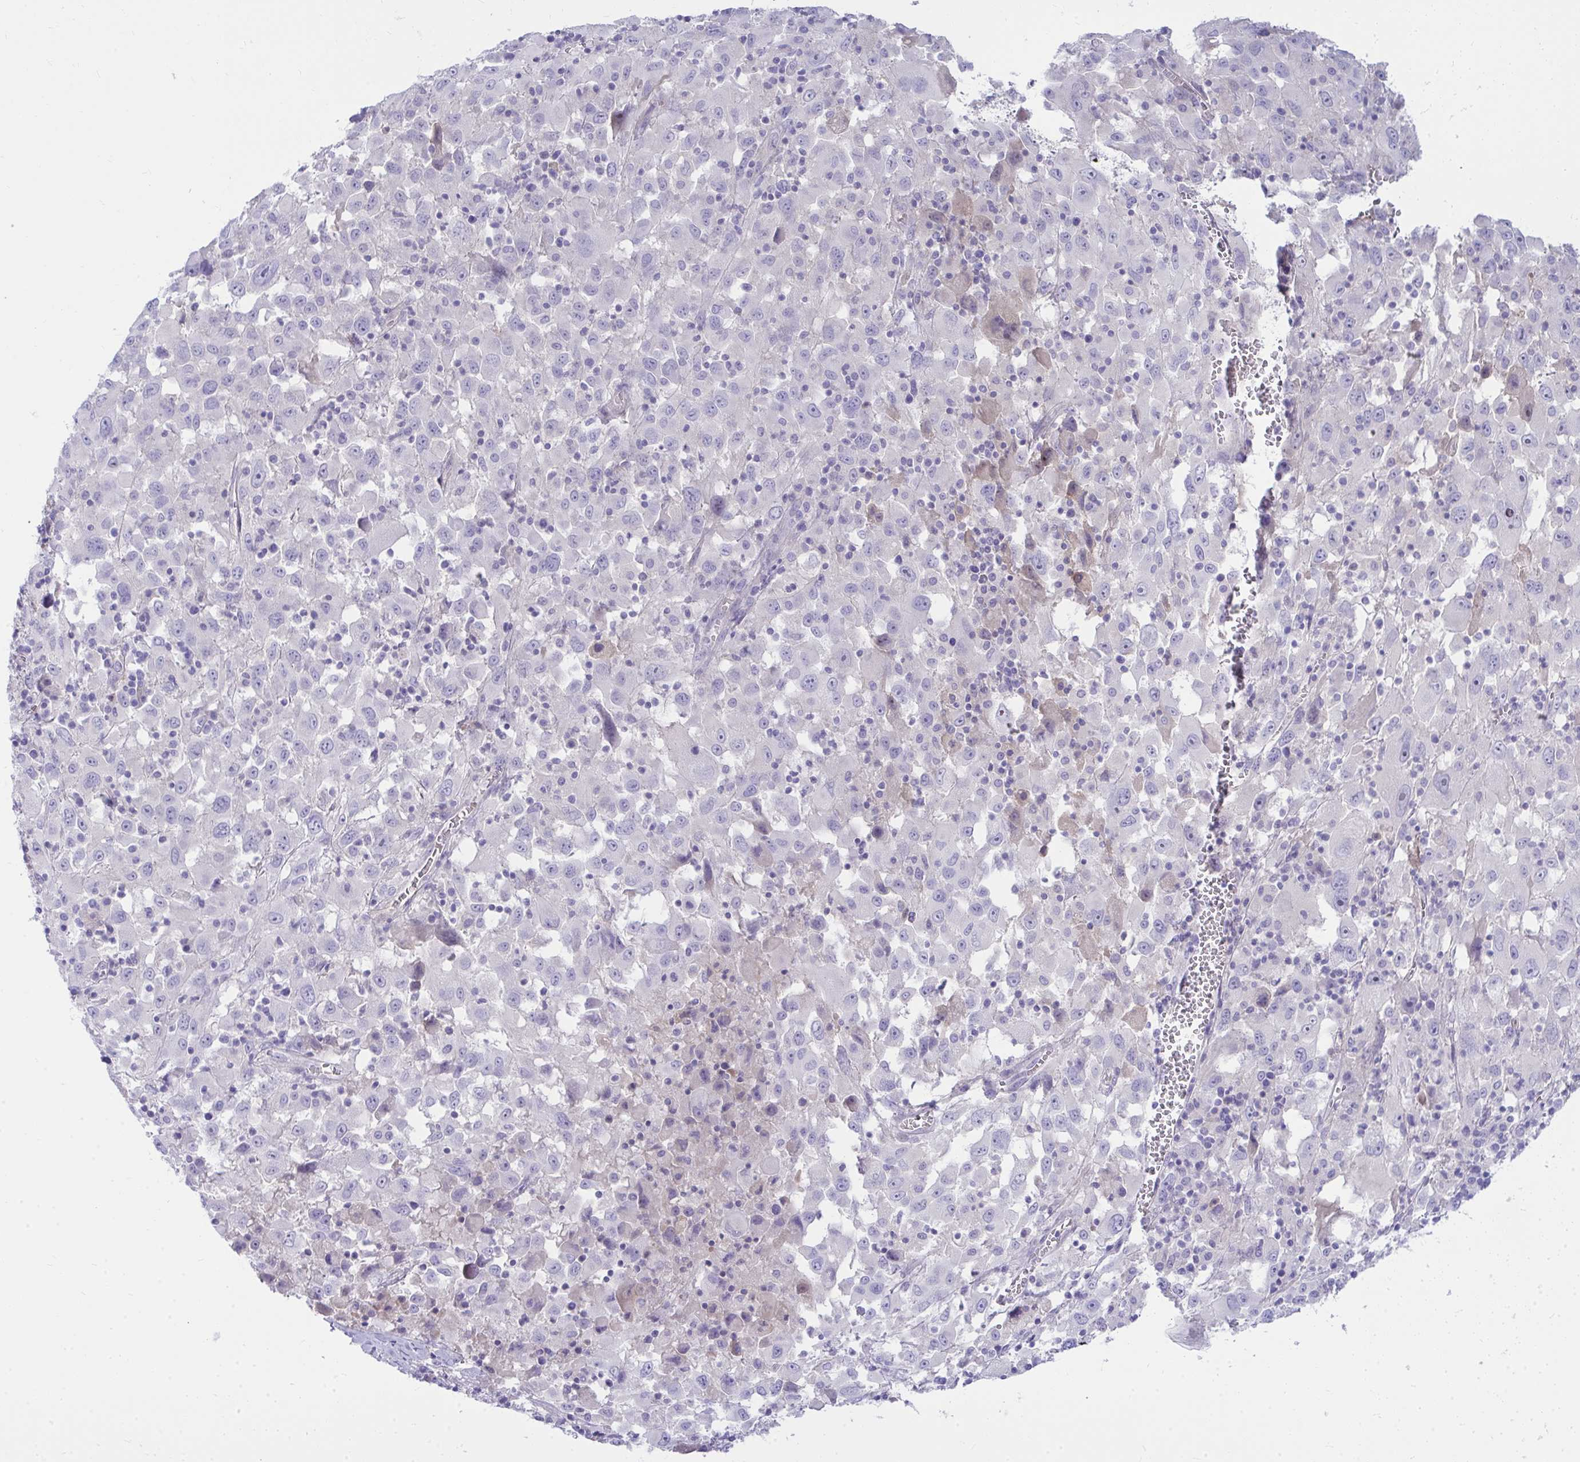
{"staining": {"intensity": "negative", "quantity": "none", "location": "none"}, "tissue": "melanoma", "cell_type": "Tumor cells", "image_type": "cancer", "snomed": [{"axis": "morphology", "description": "Malignant melanoma, Metastatic site"}, {"axis": "topography", "description": "Soft tissue"}], "caption": "Image shows no significant protein expression in tumor cells of melanoma.", "gene": "LRRC36", "patient": {"sex": "male", "age": 50}}